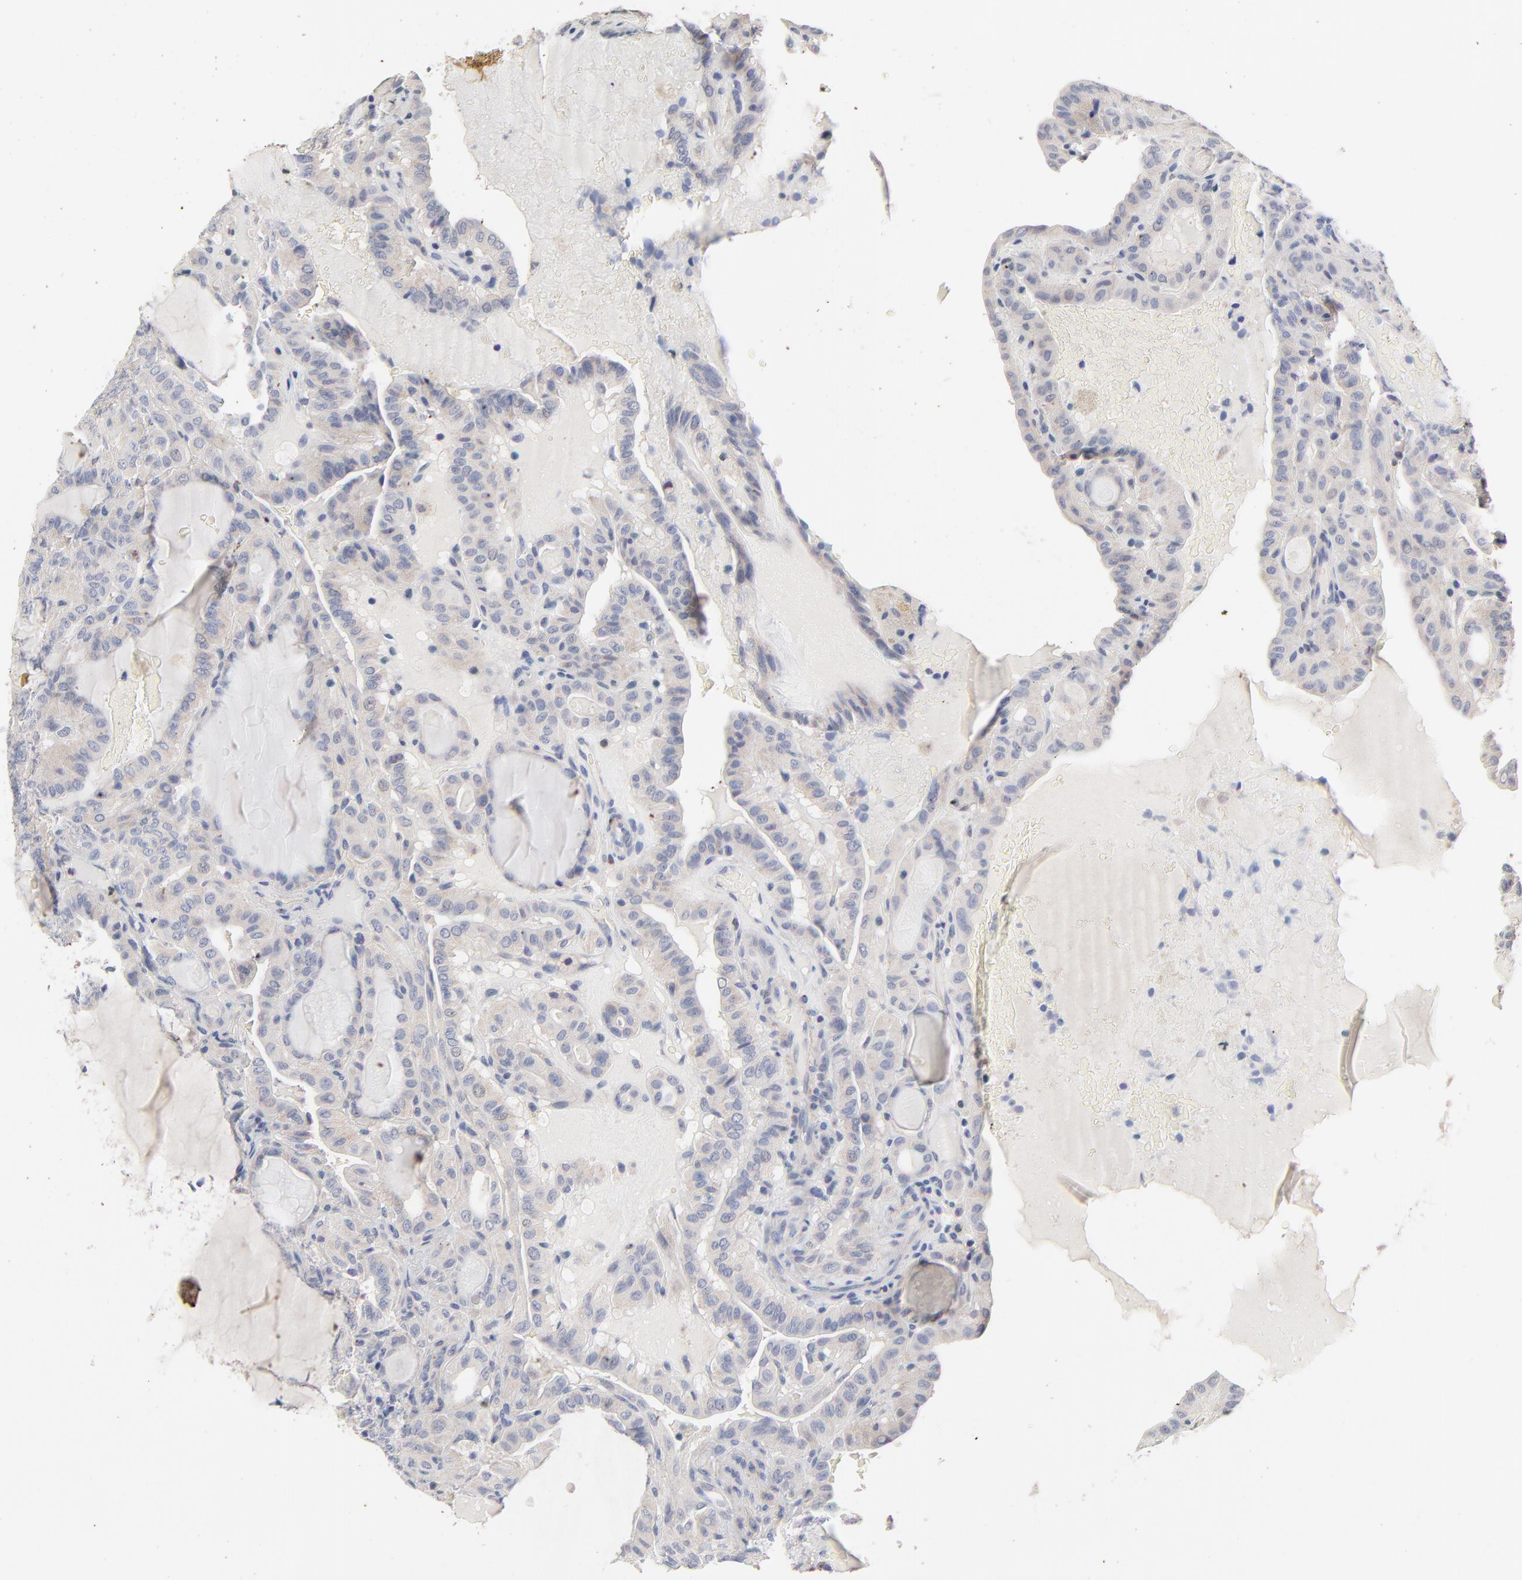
{"staining": {"intensity": "weak", "quantity": "25%-75%", "location": "cytoplasmic/membranous"}, "tissue": "thyroid cancer", "cell_type": "Tumor cells", "image_type": "cancer", "snomed": [{"axis": "morphology", "description": "Papillary adenocarcinoma, NOS"}, {"axis": "topography", "description": "Thyroid gland"}], "caption": "Tumor cells reveal low levels of weak cytoplasmic/membranous positivity in about 25%-75% of cells in papillary adenocarcinoma (thyroid). The protein of interest is stained brown, and the nuclei are stained in blue (DAB IHC with brightfield microscopy, high magnification).", "gene": "AADAC", "patient": {"sex": "male", "age": 77}}